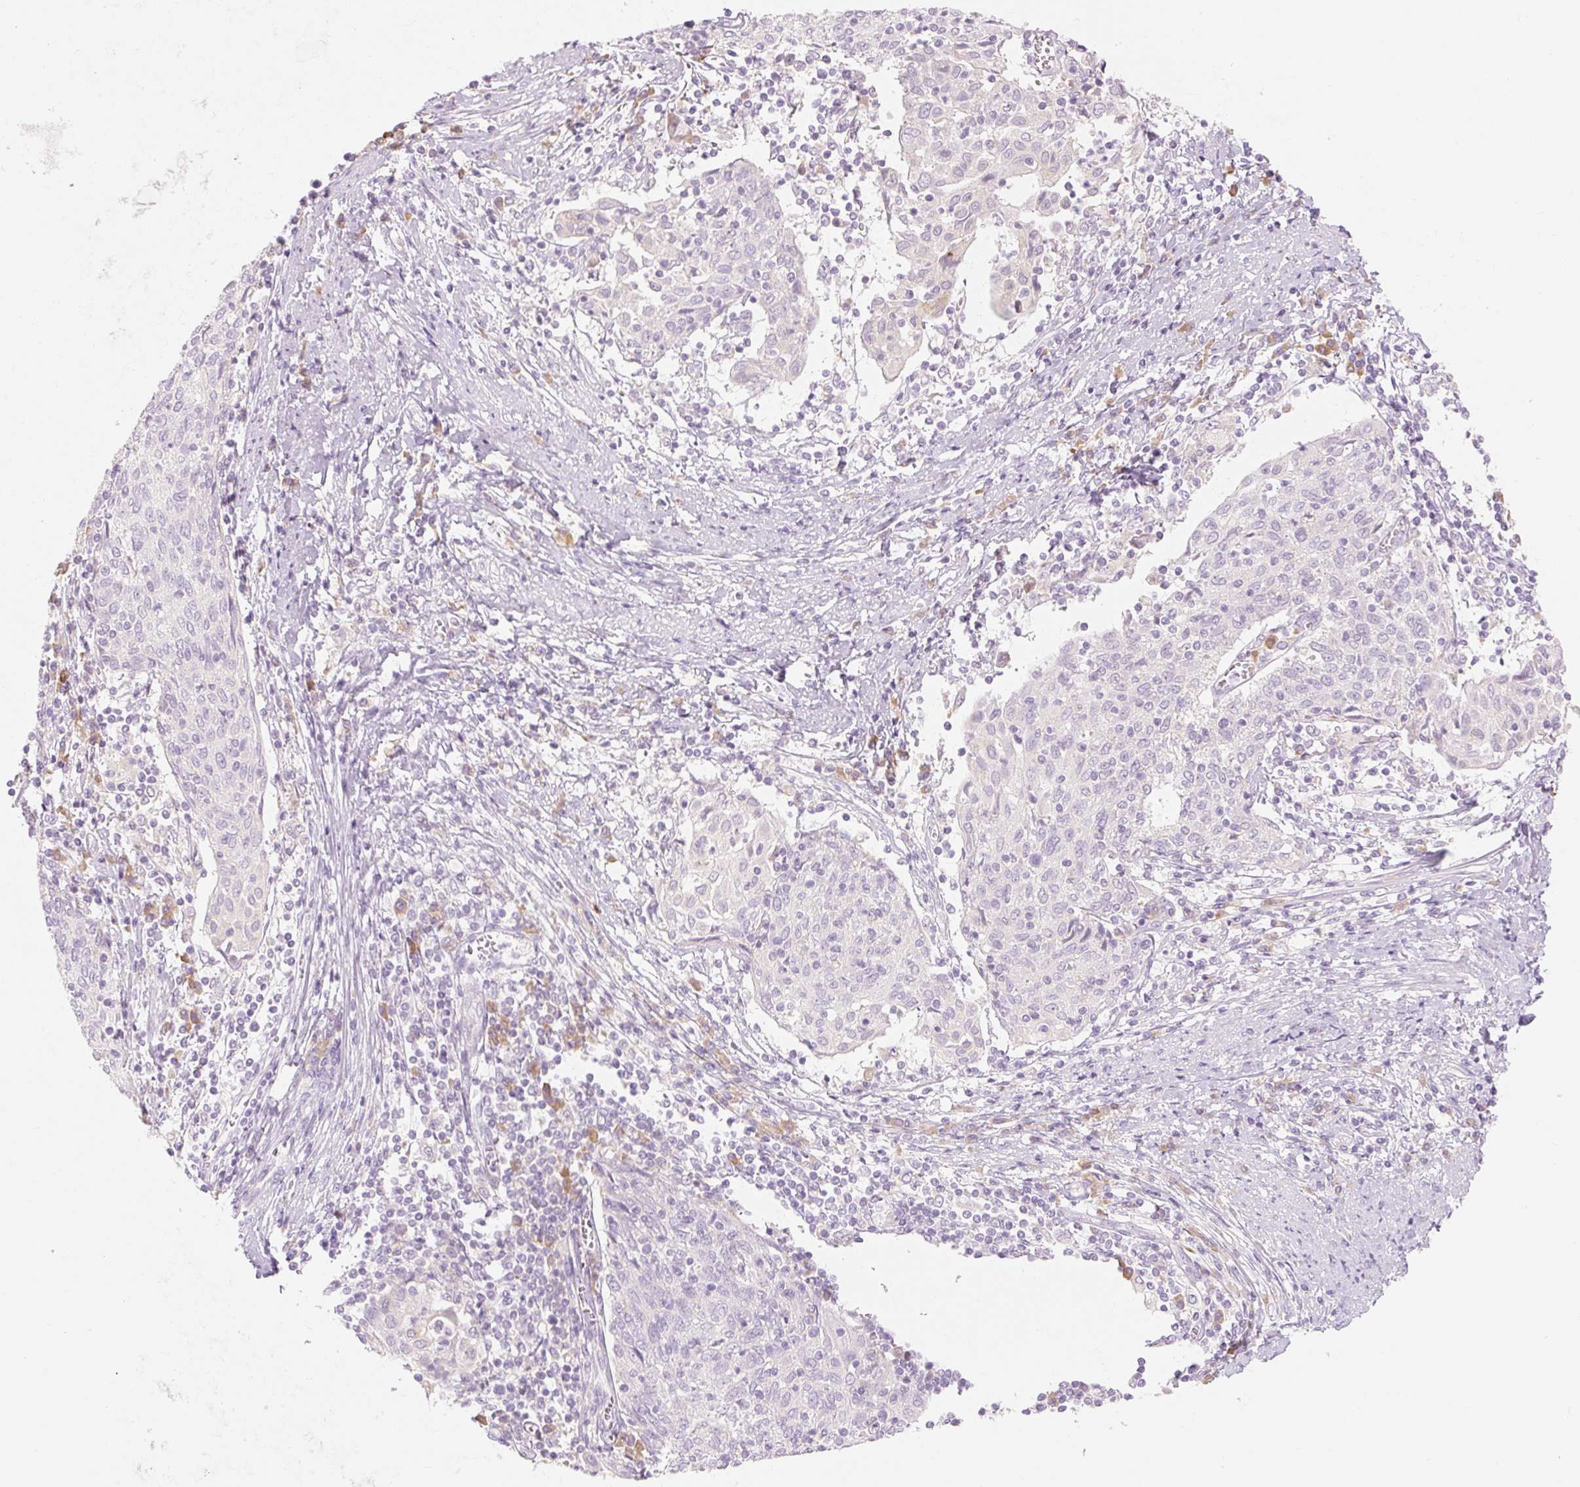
{"staining": {"intensity": "negative", "quantity": "none", "location": "none"}, "tissue": "cervical cancer", "cell_type": "Tumor cells", "image_type": "cancer", "snomed": [{"axis": "morphology", "description": "Squamous cell carcinoma, NOS"}, {"axis": "topography", "description": "Cervix"}], "caption": "Tumor cells show no significant protein positivity in squamous cell carcinoma (cervical).", "gene": "MYO1D", "patient": {"sex": "female", "age": 52}}